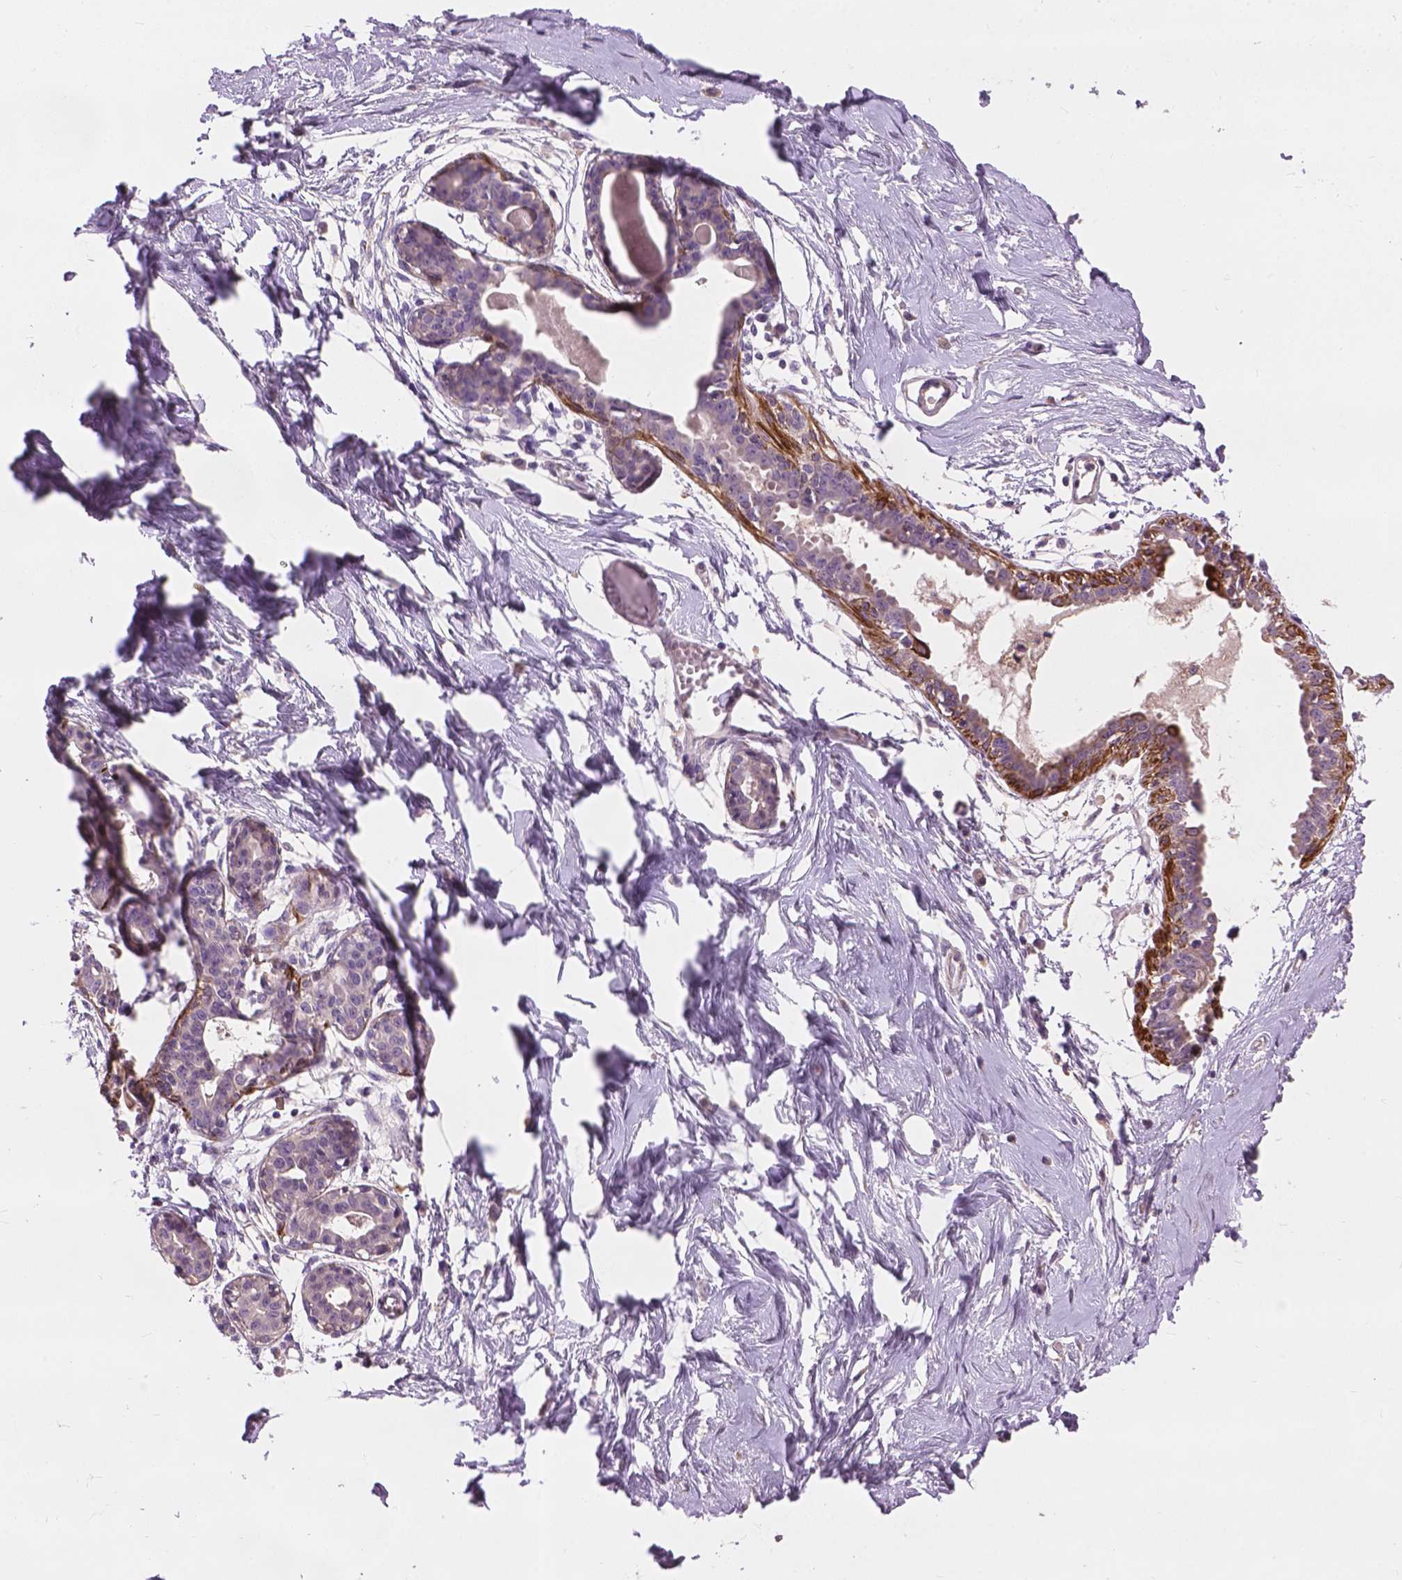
{"staining": {"intensity": "negative", "quantity": "none", "location": "none"}, "tissue": "breast", "cell_type": "Adipocytes", "image_type": "normal", "snomed": [{"axis": "morphology", "description": "Normal tissue, NOS"}, {"axis": "topography", "description": "Breast"}], "caption": "Protein analysis of benign breast shows no significant staining in adipocytes. (Stains: DAB IHC with hematoxylin counter stain, Microscopy: brightfield microscopy at high magnification).", "gene": "KRT17", "patient": {"sex": "female", "age": 45}}